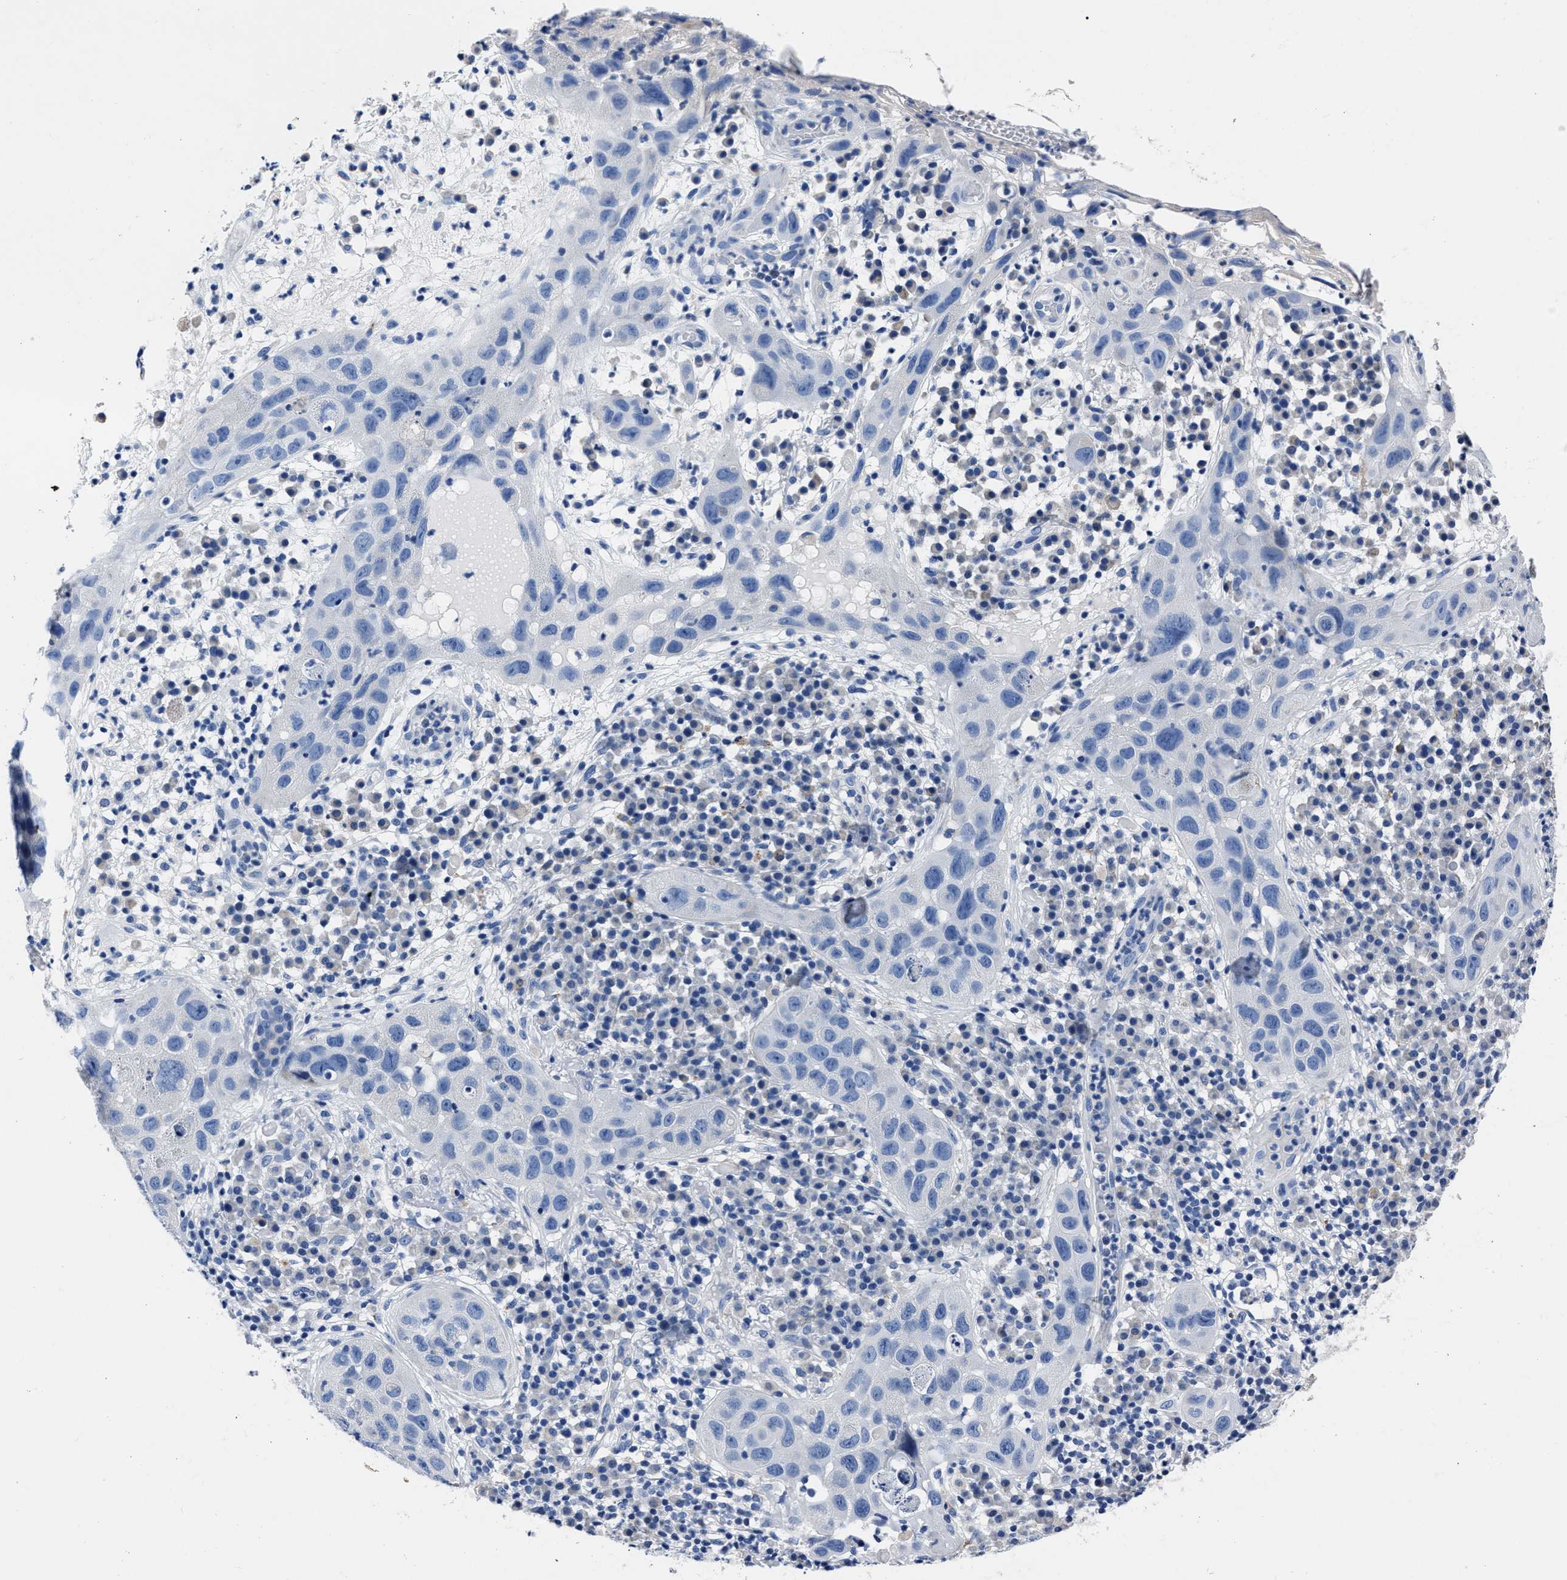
{"staining": {"intensity": "negative", "quantity": "none", "location": "none"}, "tissue": "skin cancer", "cell_type": "Tumor cells", "image_type": "cancer", "snomed": [{"axis": "morphology", "description": "Squamous cell carcinoma in situ, NOS"}, {"axis": "morphology", "description": "Squamous cell carcinoma, NOS"}, {"axis": "topography", "description": "Skin"}], "caption": "Immunohistochemistry of skin squamous cell carcinoma in situ displays no staining in tumor cells. Brightfield microscopy of immunohistochemistry (IHC) stained with DAB (brown) and hematoxylin (blue), captured at high magnification.", "gene": "MOV10L1", "patient": {"sex": "male", "age": 93}}